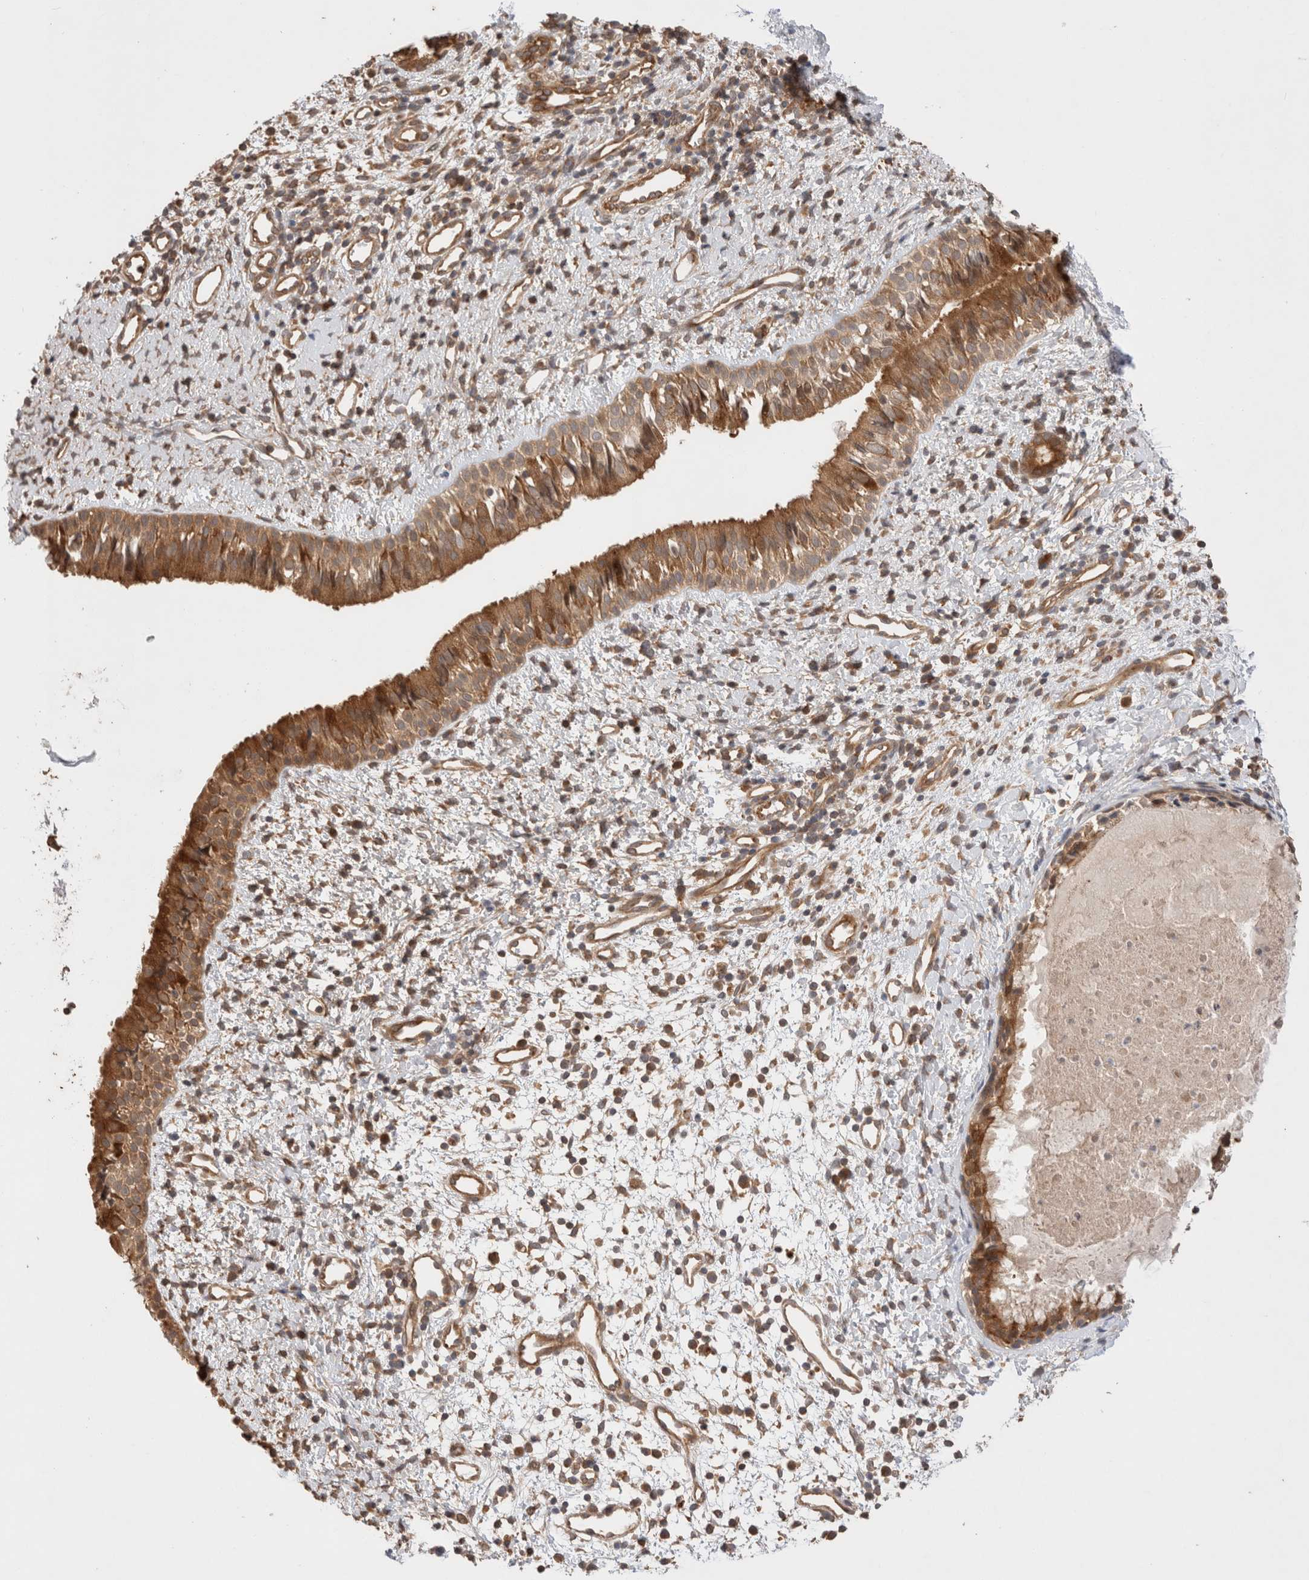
{"staining": {"intensity": "moderate", "quantity": ">75%", "location": "cytoplasmic/membranous"}, "tissue": "nasopharynx", "cell_type": "Respiratory epithelial cells", "image_type": "normal", "snomed": [{"axis": "morphology", "description": "Normal tissue, NOS"}, {"axis": "topography", "description": "Nasopharynx"}], "caption": "An image showing moderate cytoplasmic/membranous staining in approximately >75% of respiratory epithelial cells in unremarkable nasopharynx, as visualized by brown immunohistochemical staining.", "gene": "VPS28", "patient": {"sex": "male", "age": 22}}